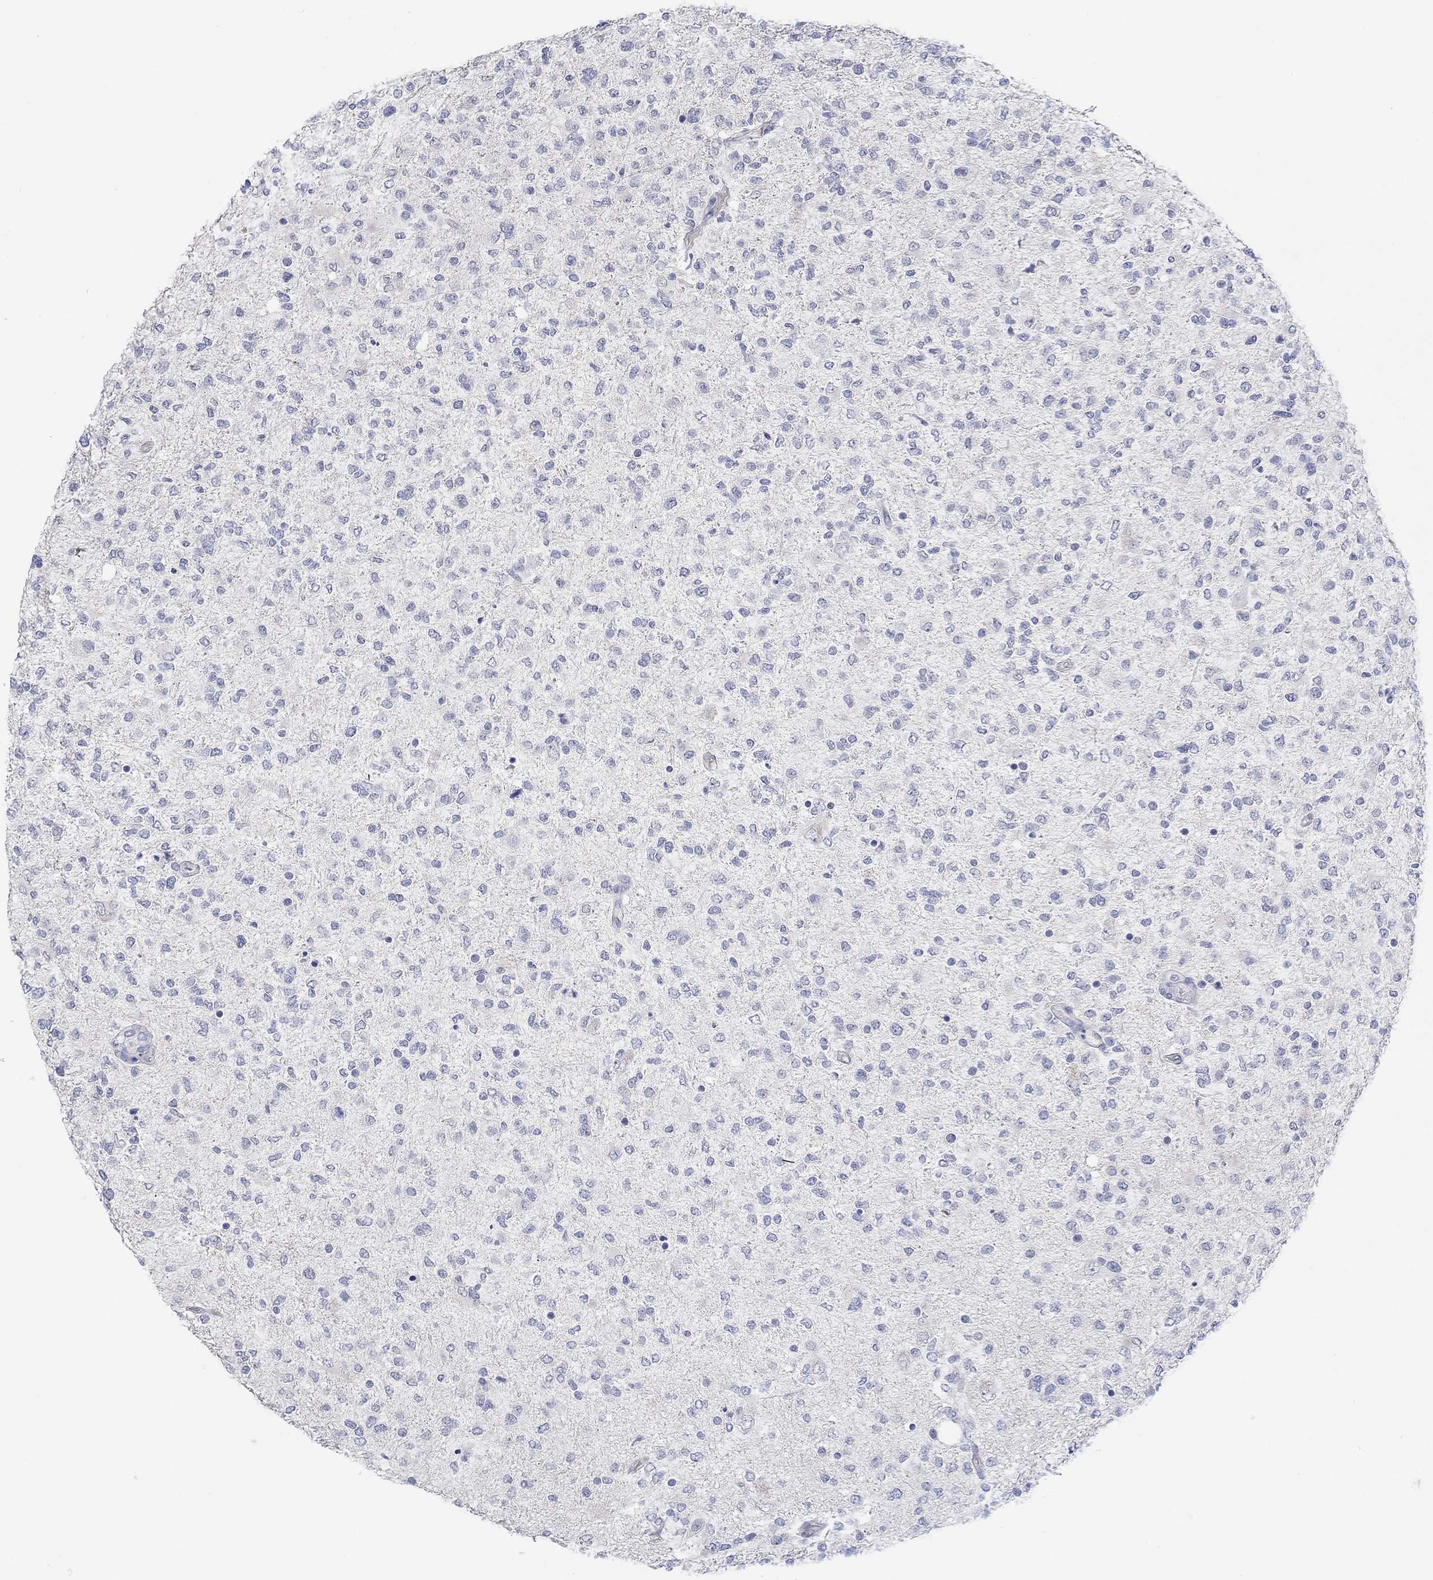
{"staining": {"intensity": "negative", "quantity": "none", "location": "none"}, "tissue": "glioma", "cell_type": "Tumor cells", "image_type": "cancer", "snomed": [{"axis": "morphology", "description": "Glioma, malignant, High grade"}, {"axis": "topography", "description": "Cerebral cortex"}], "caption": "IHC micrograph of human malignant glioma (high-grade) stained for a protein (brown), which displays no positivity in tumor cells.", "gene": "DLK1", "patient": {"sex": "male", "age": 70}}